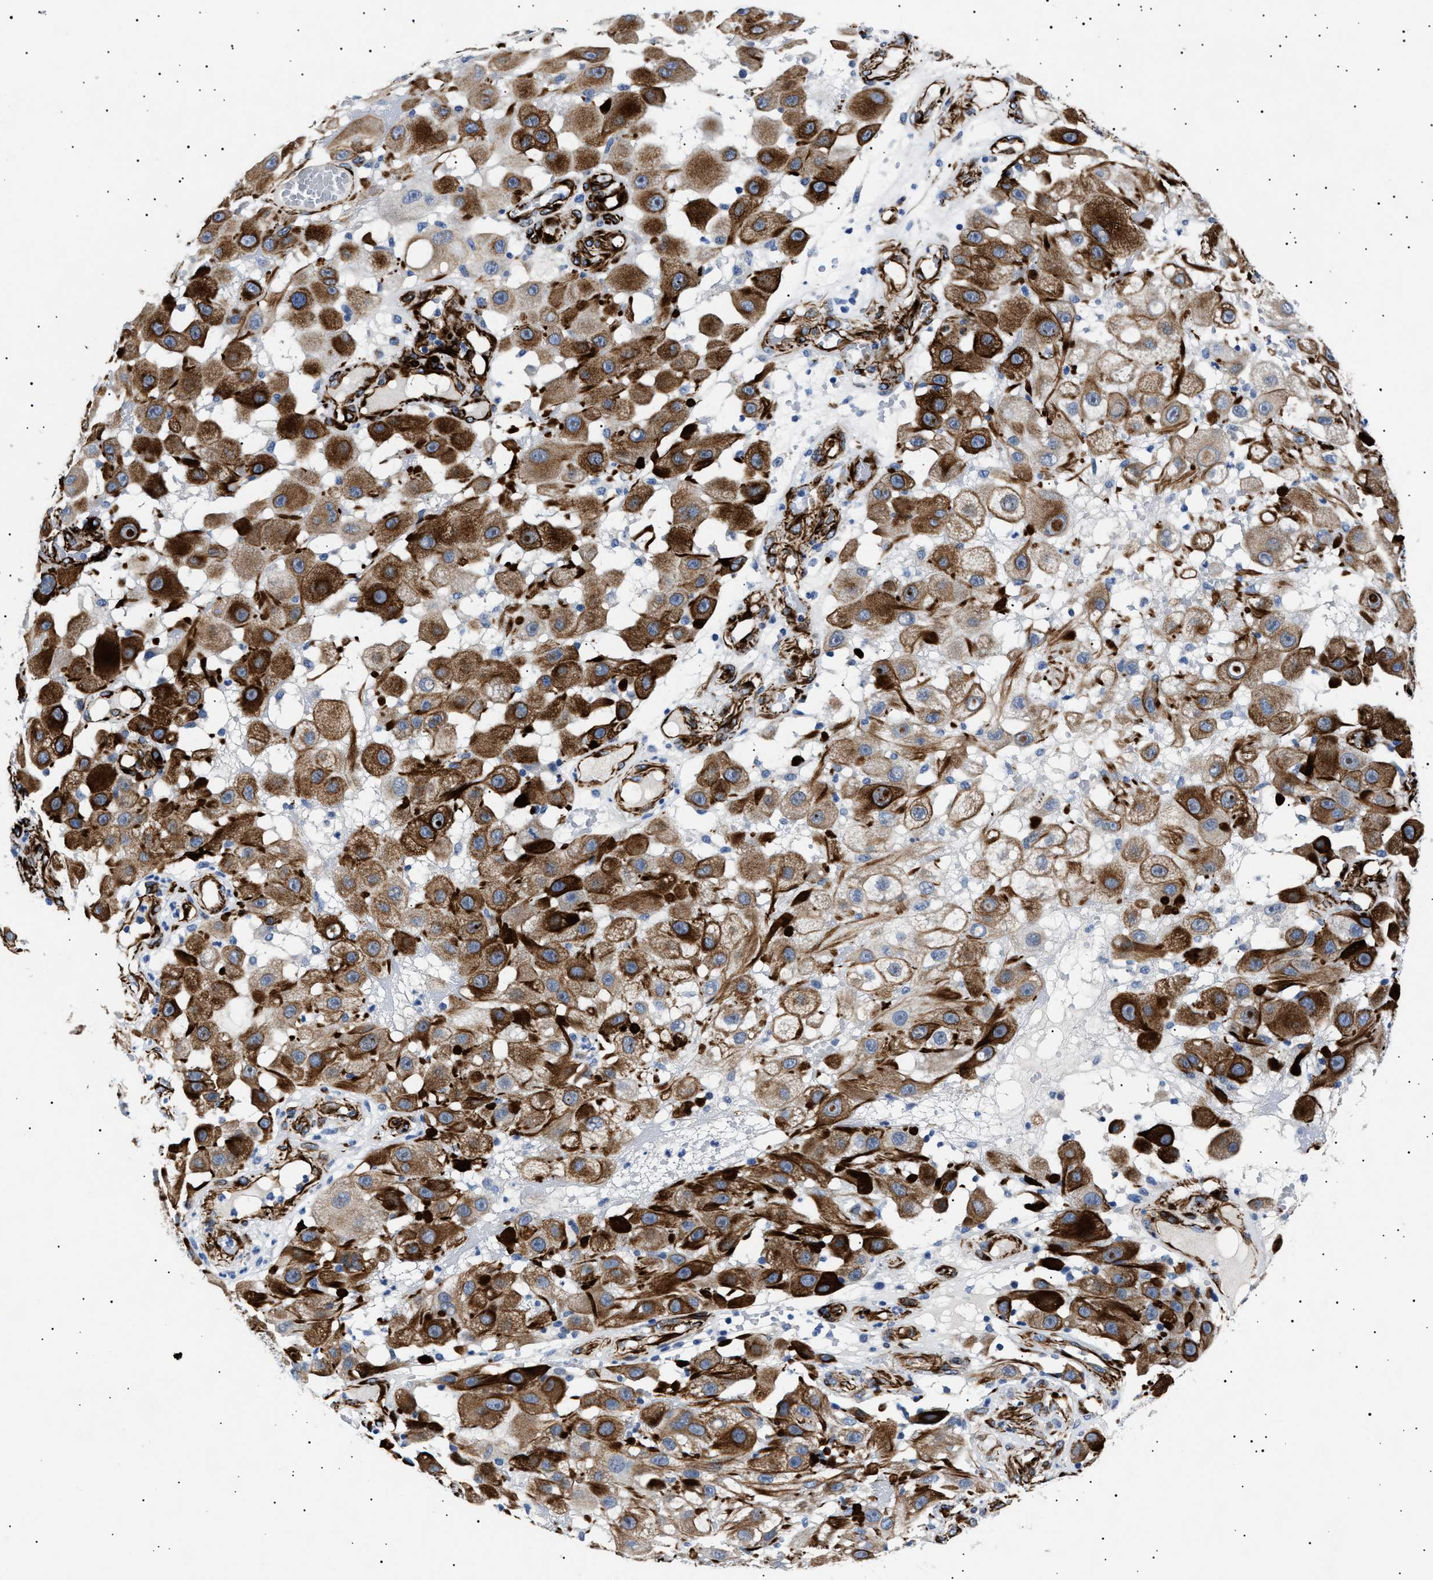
{"staining": {"intensity": "moderate", "quantity": "25%-75%", "location": "cytoplasmic/membranous"}, "tissue": "melanoma", "cell_type": "Tumor cells", "image_type": "cancer", "snomed": [{"axis": "morphology", "description": "Malignant melanoma, NOS"}, {"axis": "topography", "description": "Skin"}], "caption": "Protein staining of malignant melanoma tissue displays moderate cytoplasmic/membranous expression in approximately 25%-75% of tumor cells. Nuclei are stained in blue.", "gene": "OLFML2A", "patient": {"sex": "female", "age": 81}}